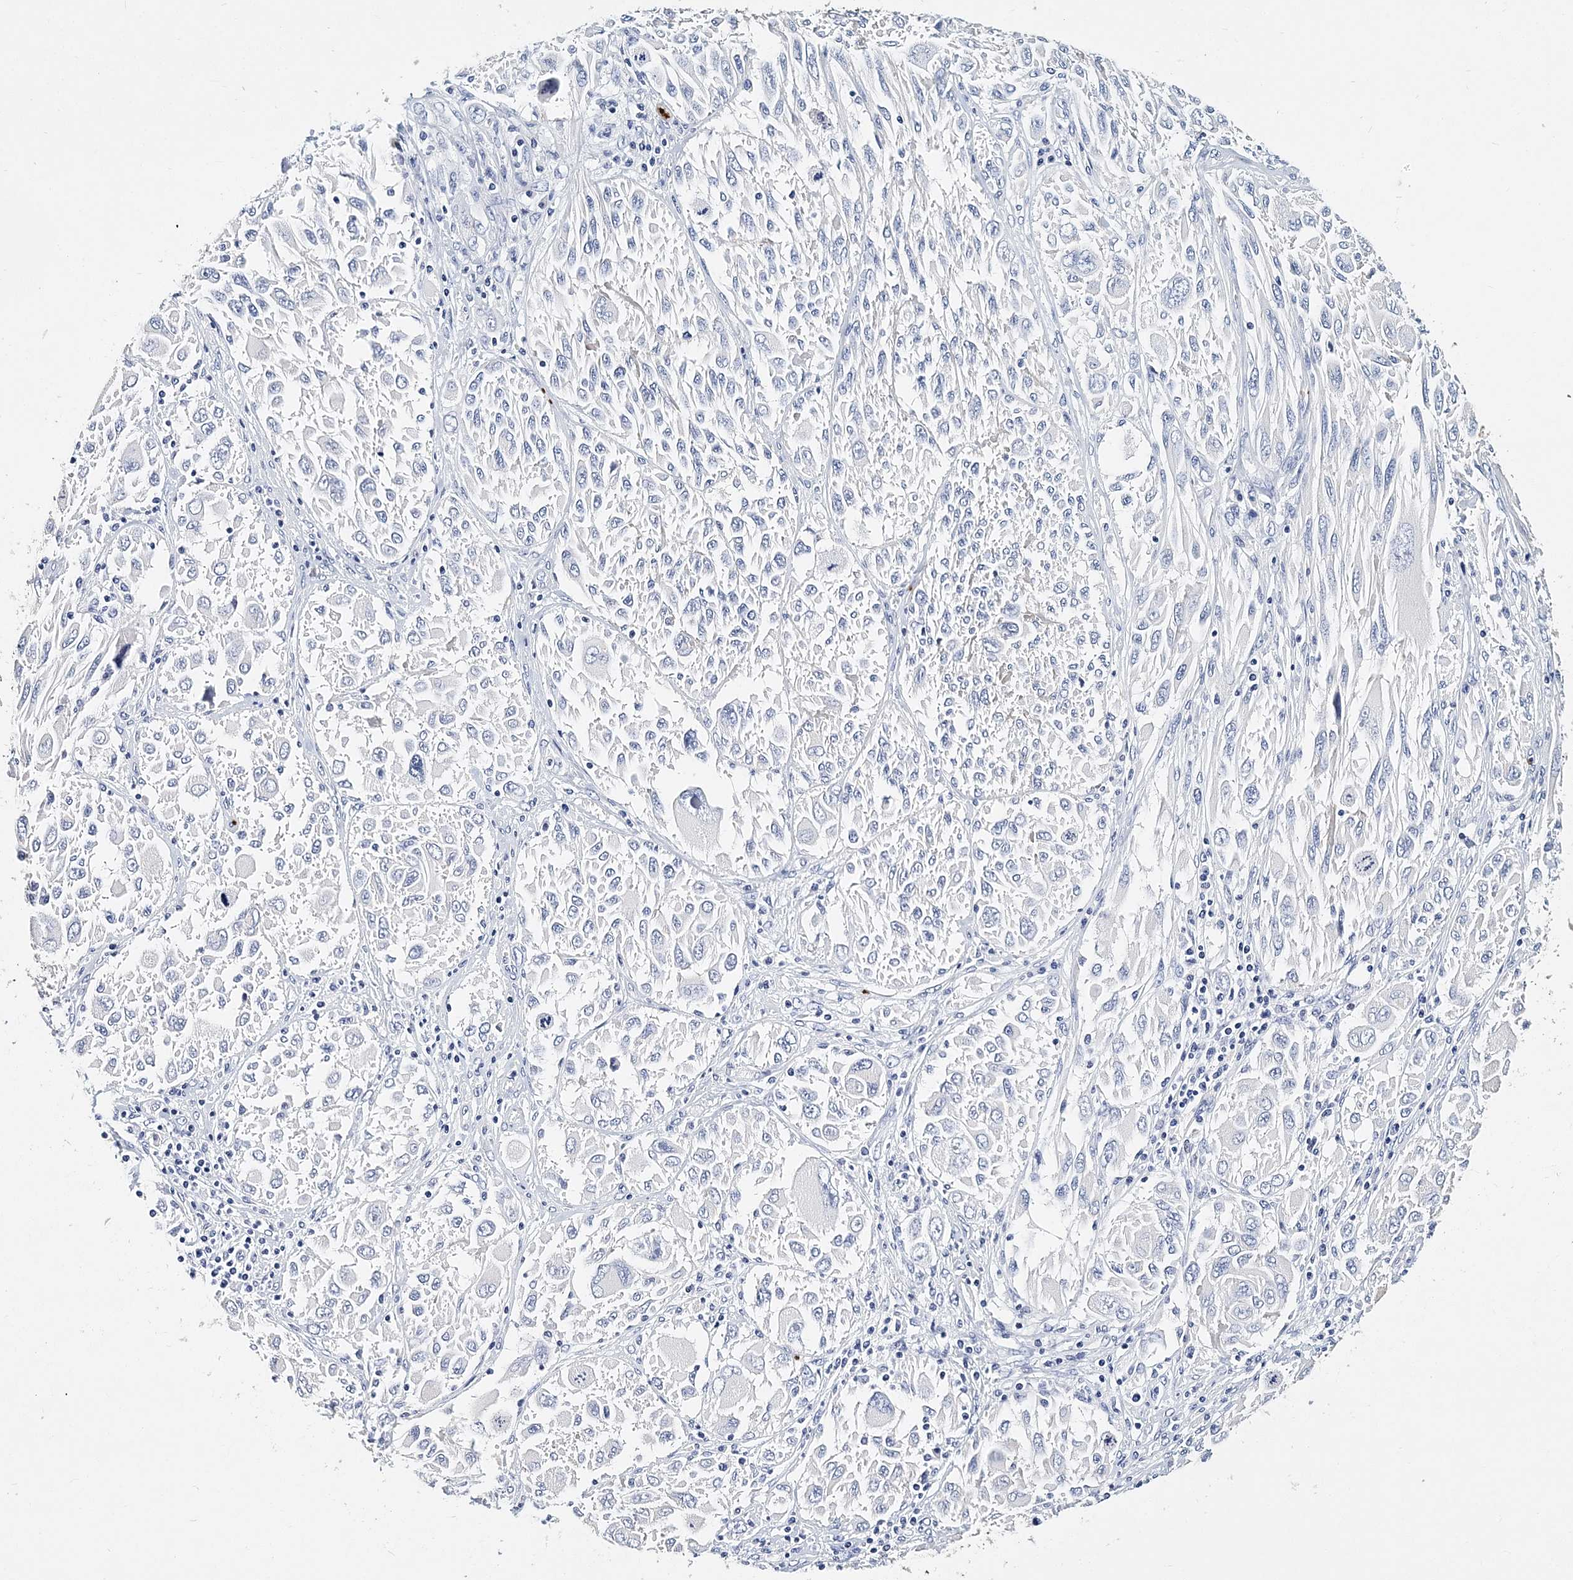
{"staining": {"intensity": "negative", "quantity": "none", "location": "none"}, "tissue": "melanoma", "cell_type": "Tumor cells", "image_type": "cancer", "snomed": [{"axis": "morphology", "description": "Malignant melanoma, NOS"}, {"axis": "topography", "description": "Skin"}], "caption": "An IHC image of melanoma is shown. There is no staining in tumor cells of melanoma.", "gene": "ITGA2B", "patient": {"sex": "female", "age": 91}}